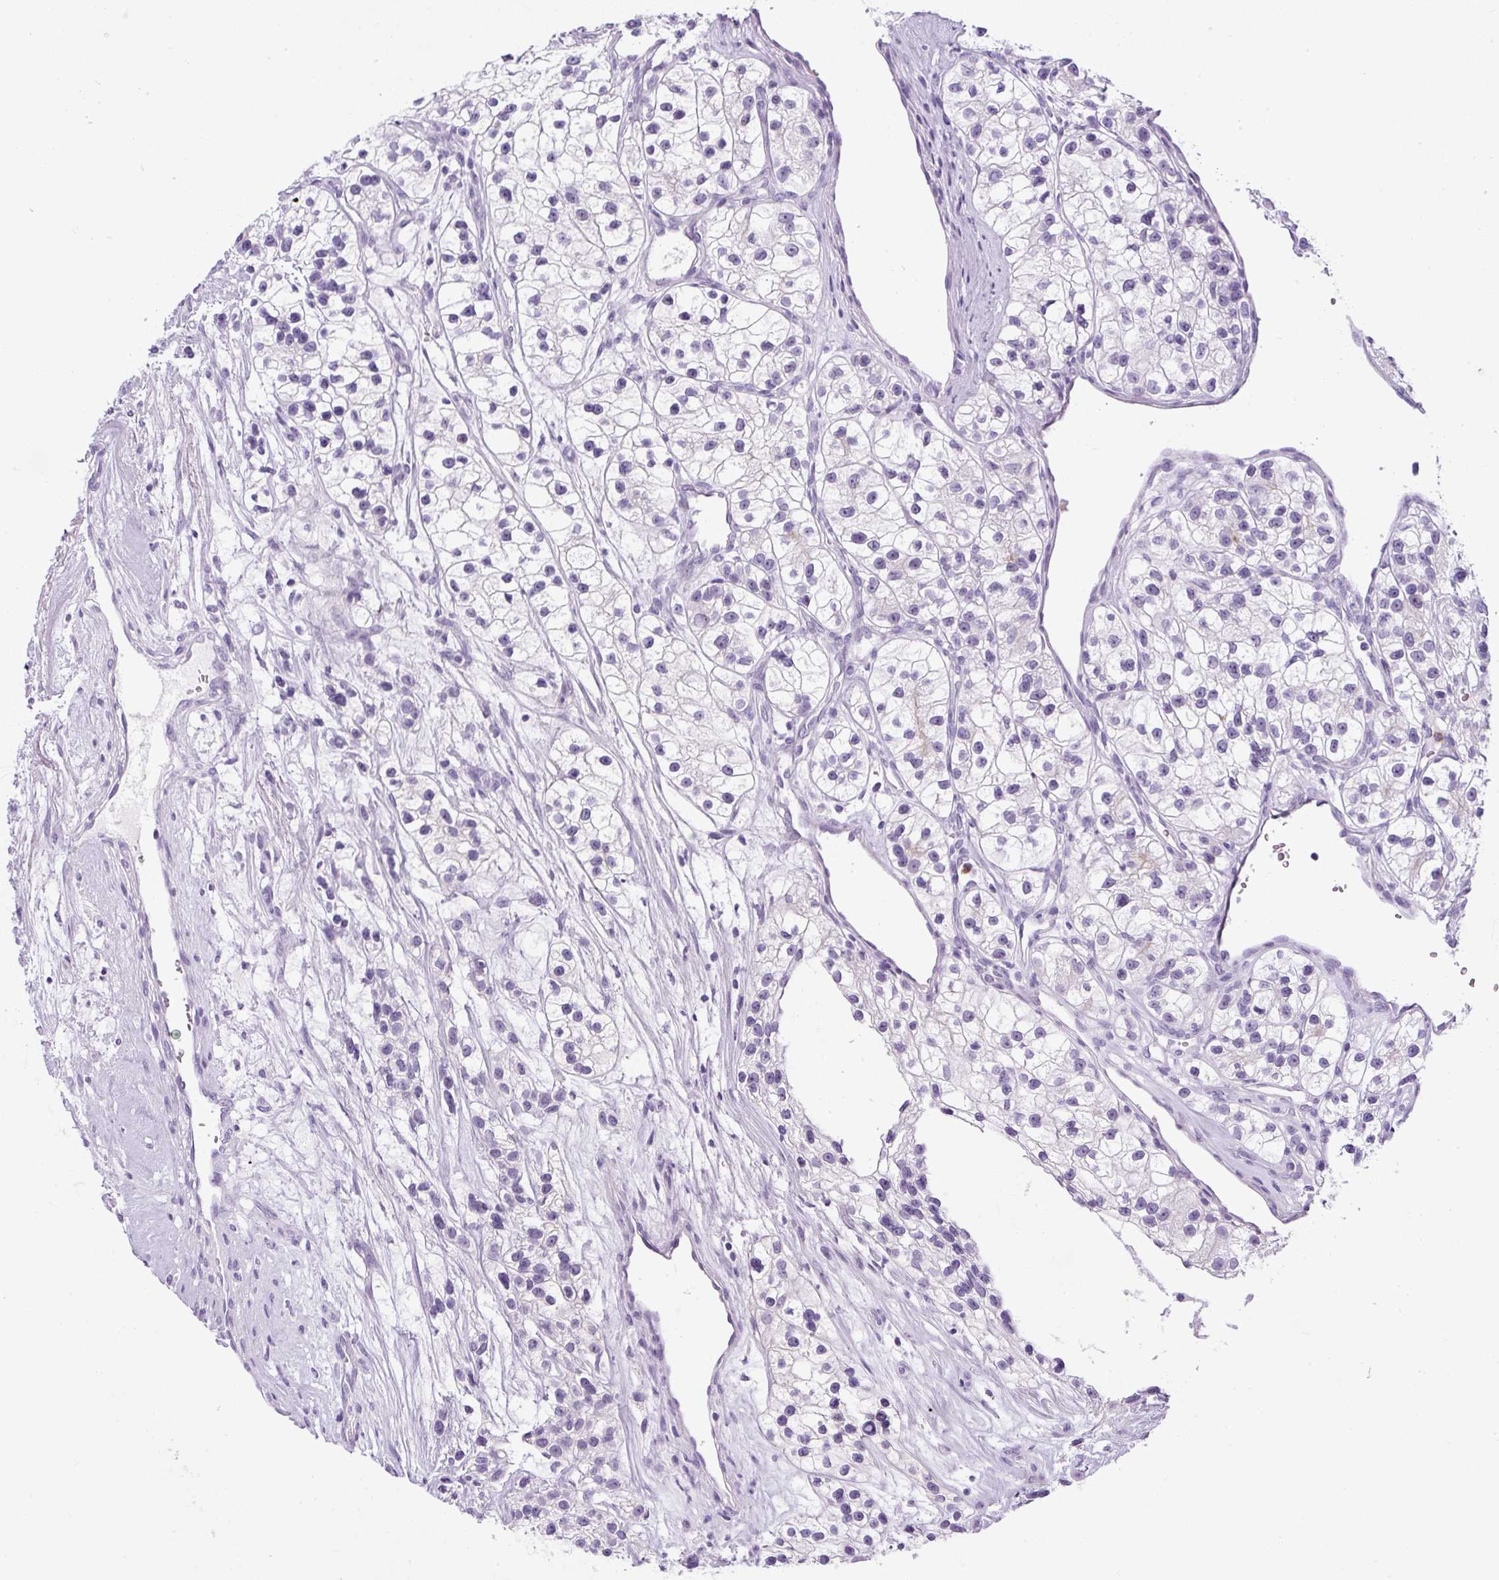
{"staining": {"intensity": "negative", "quantity": "none", "location": "none"}, "tissue": "renal cancer", "cell_type": "Tumor cells", "image_type": "cancer", "snomed": [{"axis": "morphology", "description": "Adenocarcinoma, NOS"}, {"axis": "topography", "description": "Kidney"}], "caption": "IHC image of human adenocarcinoma (renal) stained for a protein (brown), which demonstrates no positivity in tumor cells.", "gene": "RHBDD2", "patient": {"sex": "female", "age": 57}}